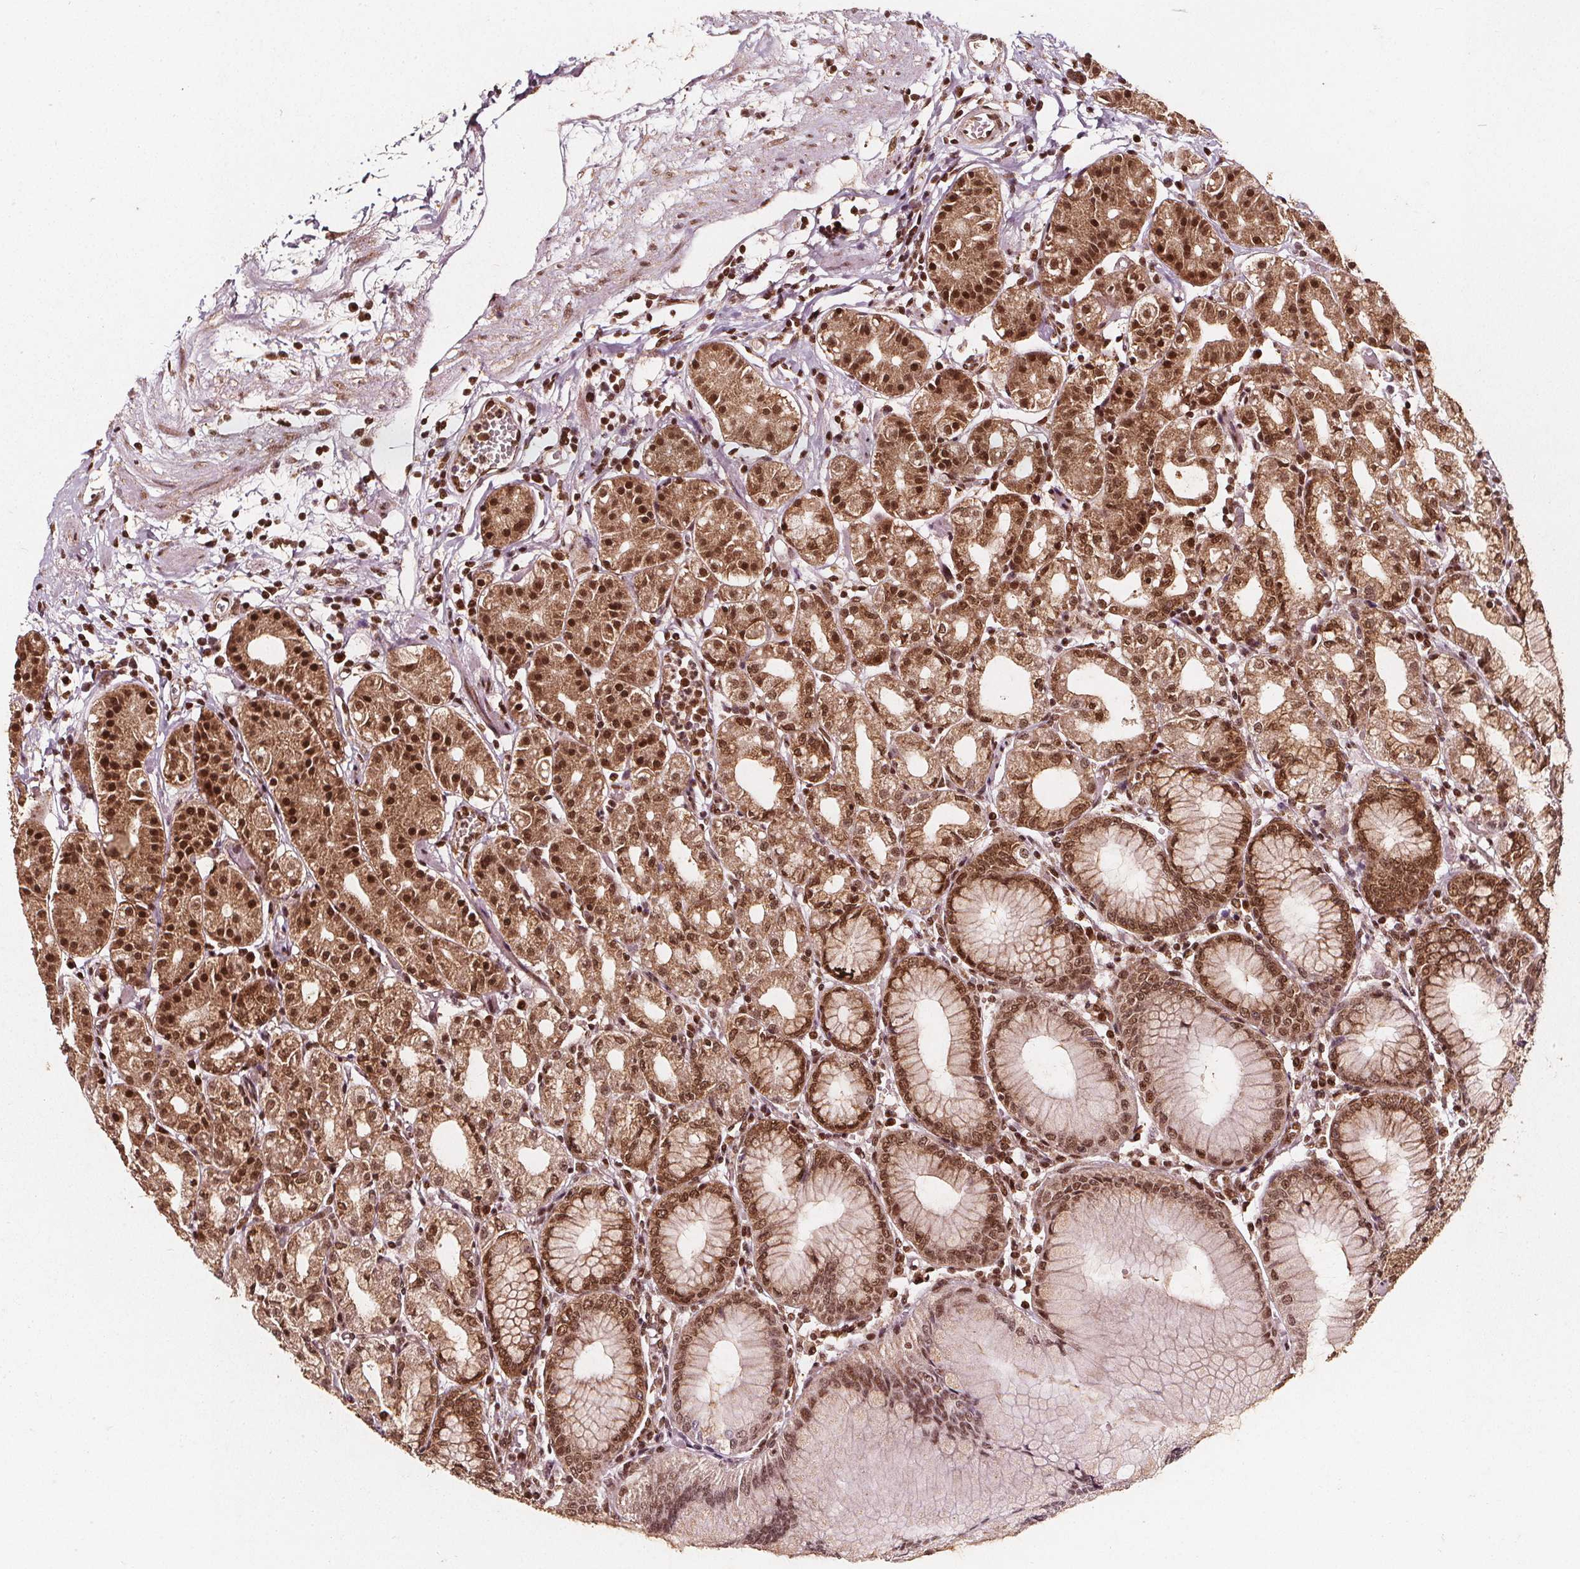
{"staining": {"intensity": "moderate", "quantity": ">75%", "location": "cytoplasmic/membranous,nuclear"}, "tissue": "stomach", "cell_type": "Glandular cells", "image_type": "normal", "snomed": [{"axis": "morphology", "description": "Normal tissue, NOS"}, {"axis": "topography", "description": "Skeletal muscle"}, {"axis": "topography", "description": "Stomach"}], "caption": "Brown immunohistochemical staining in unremarkable stomach reveals moderate cytoplasmic/membranous,nuclear staining in about >75% of glandular cells.", "gene": "SMN1", "patient": {"sex": "female", "age": 57}}